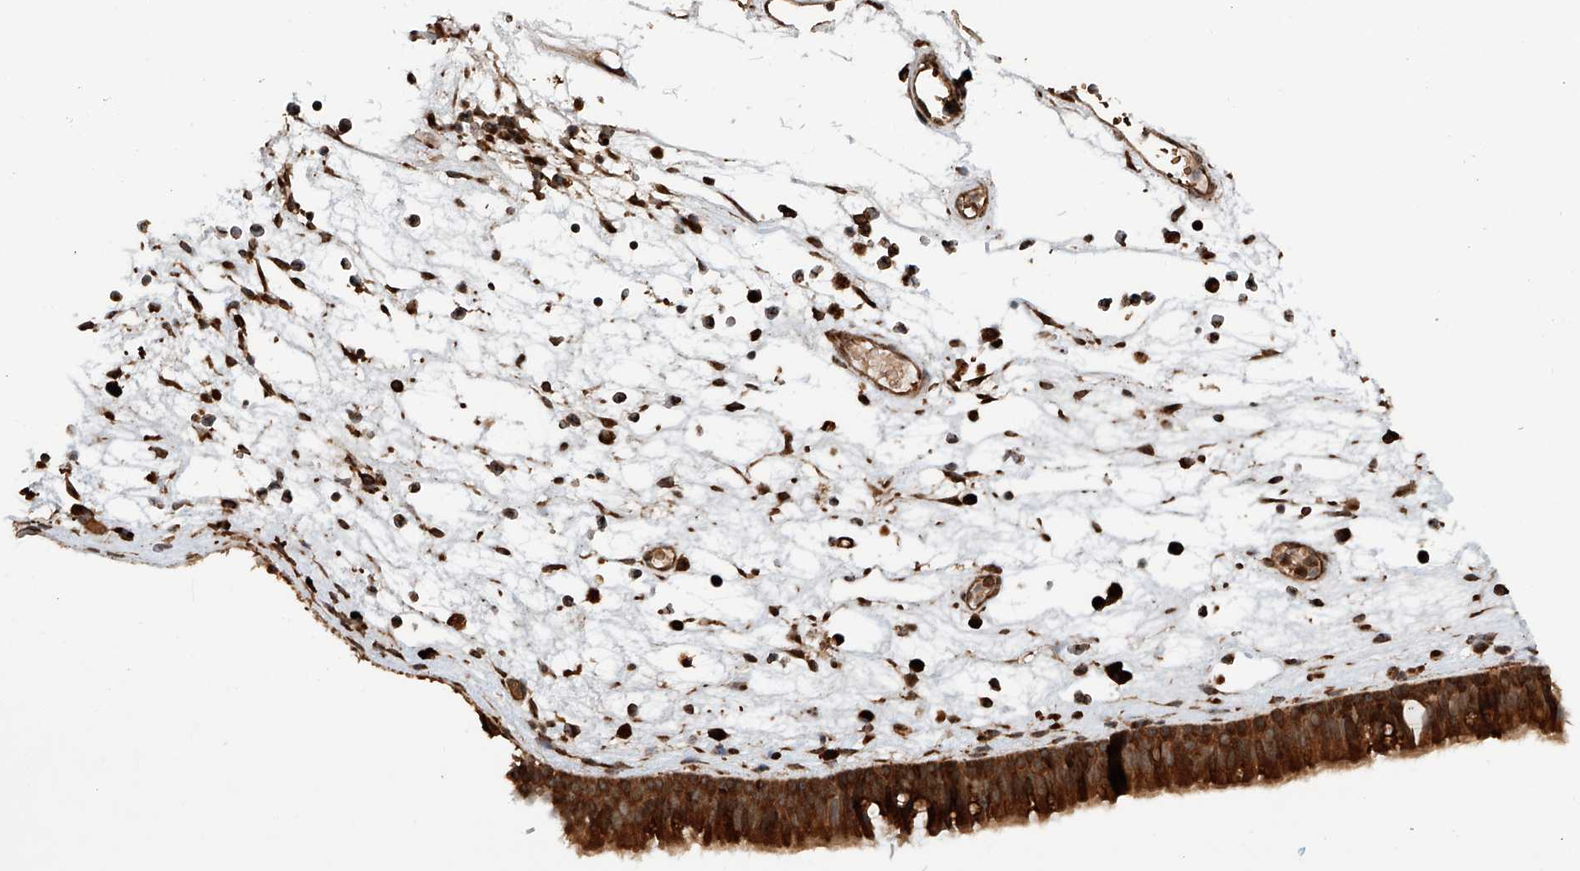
{"staining": {"intensity": "strong", "quantity": ">75%", "location": "cytoplasmic/membranous"}, "tissue": "nasopharynx", "cell_type": "Respiratory epithelial cells", "image_type": "normal", "snomed": [{"axis": "morphology", "description": "Normal tissue, NOS"}, {"axis": "morphology", "description": "Inflammation, NOS"}, {"axis": "morphology", "description": "Malignant melanoma, Metastatic site"}, {"axis": "topography", "description": "Nasopharynx"}], "caption": "Protein staining by immunohistochemistry reveals strong cytoplasmic/membranous positivity in about >75% of respiratory epithelial cells in unremarkable nasopharynx.", "gene": "DNAH8", "patient": {"sex": "male", "age": 70}}